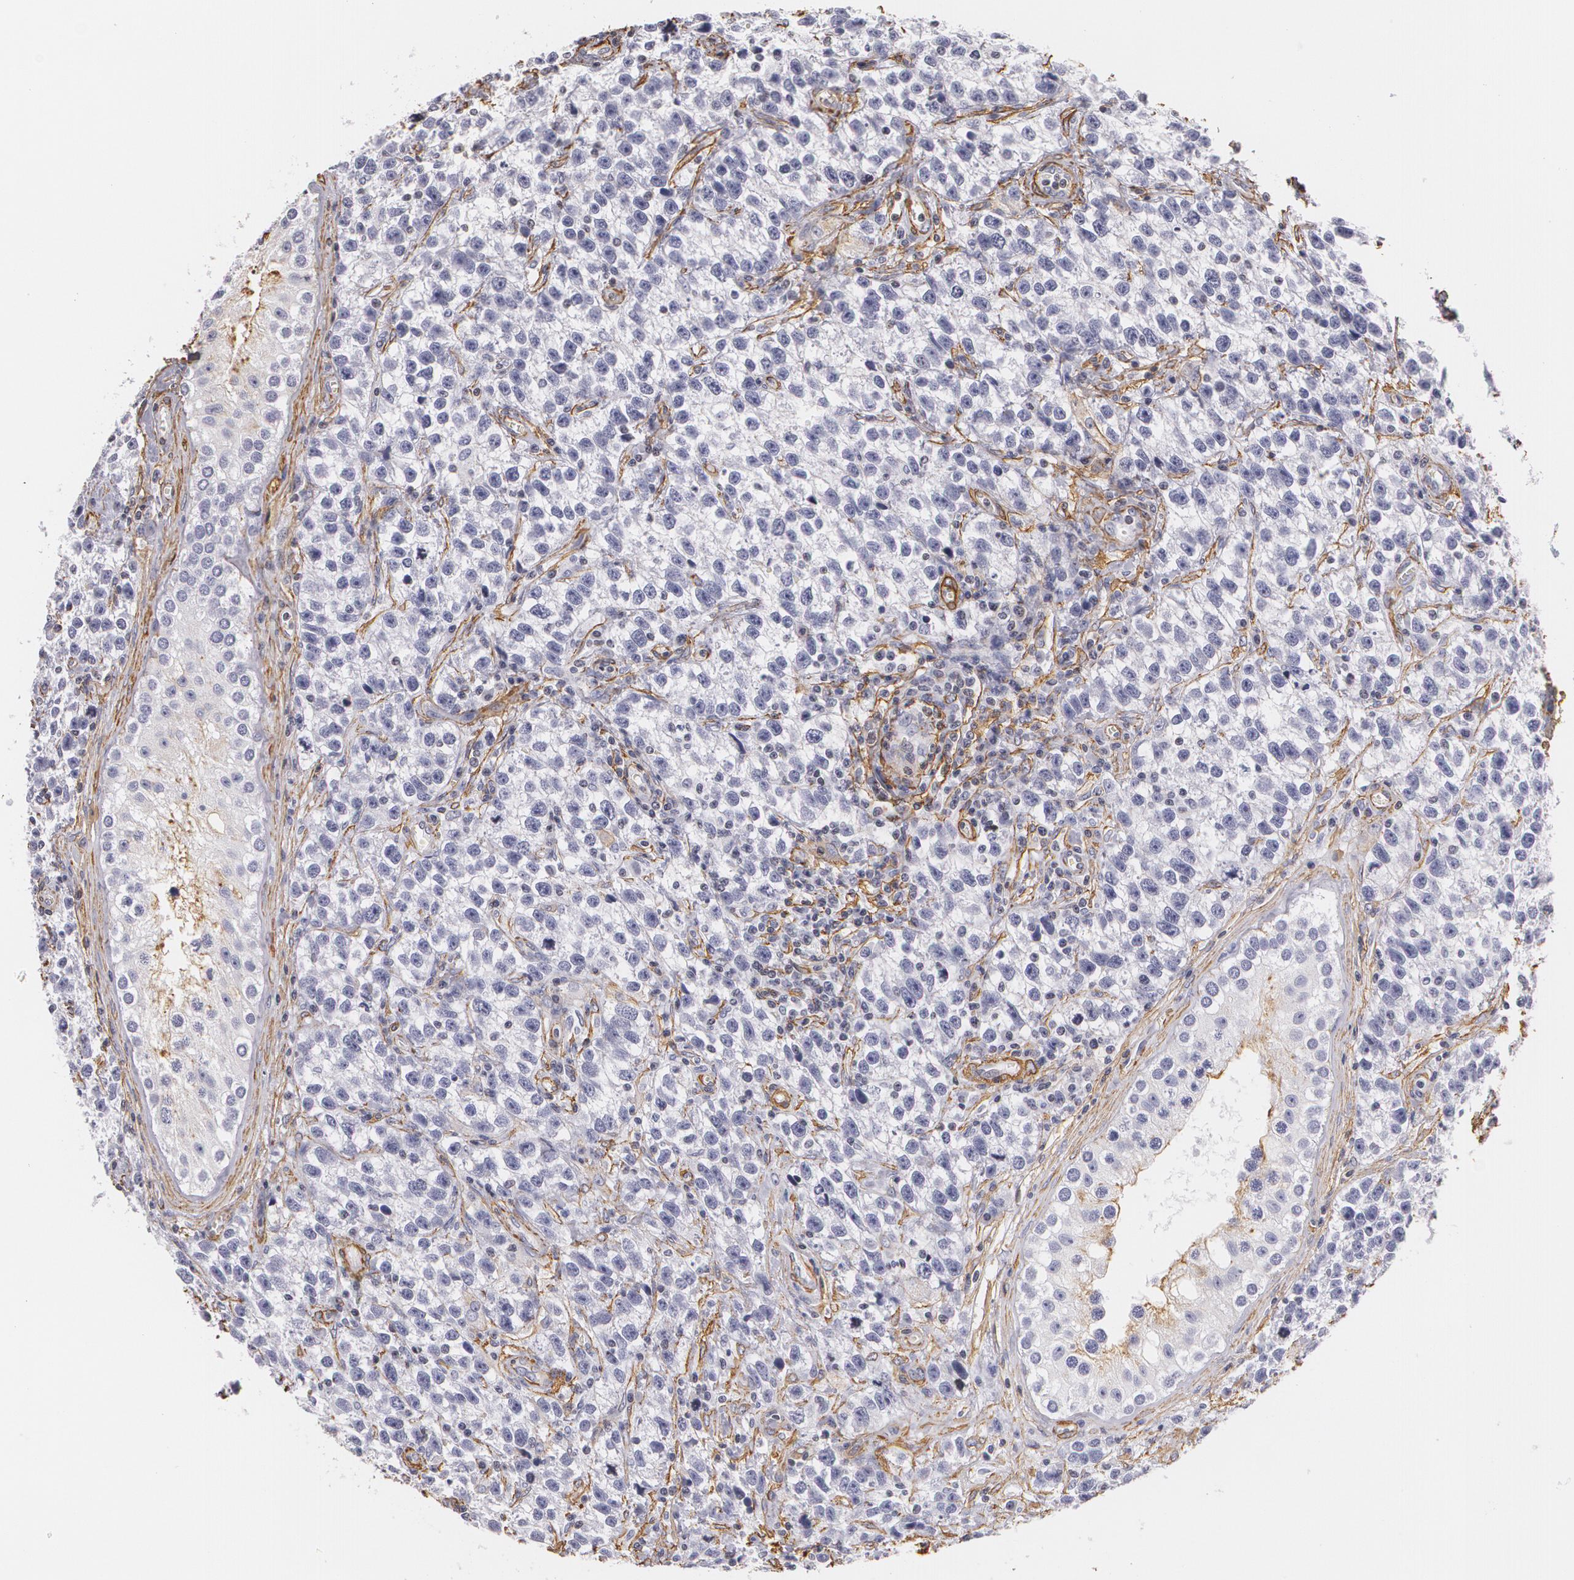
{"staining": {"intensity": "negative", "quantity": "none", "location": "none"}, "tissue": "testis cancer", "cell_type": "Tumor cells", "image_type": "cancer", "snomed": [{"axis": "morphology", "description": "Seminoma, NOS"}, {"axis": "topography", "description": "Testis"}], "caption": "A micrograph of human testis cancer is negative for staining in tumor cells.", "gene": "VAMP1", "patient": {"sex": "male", "age": 38}}